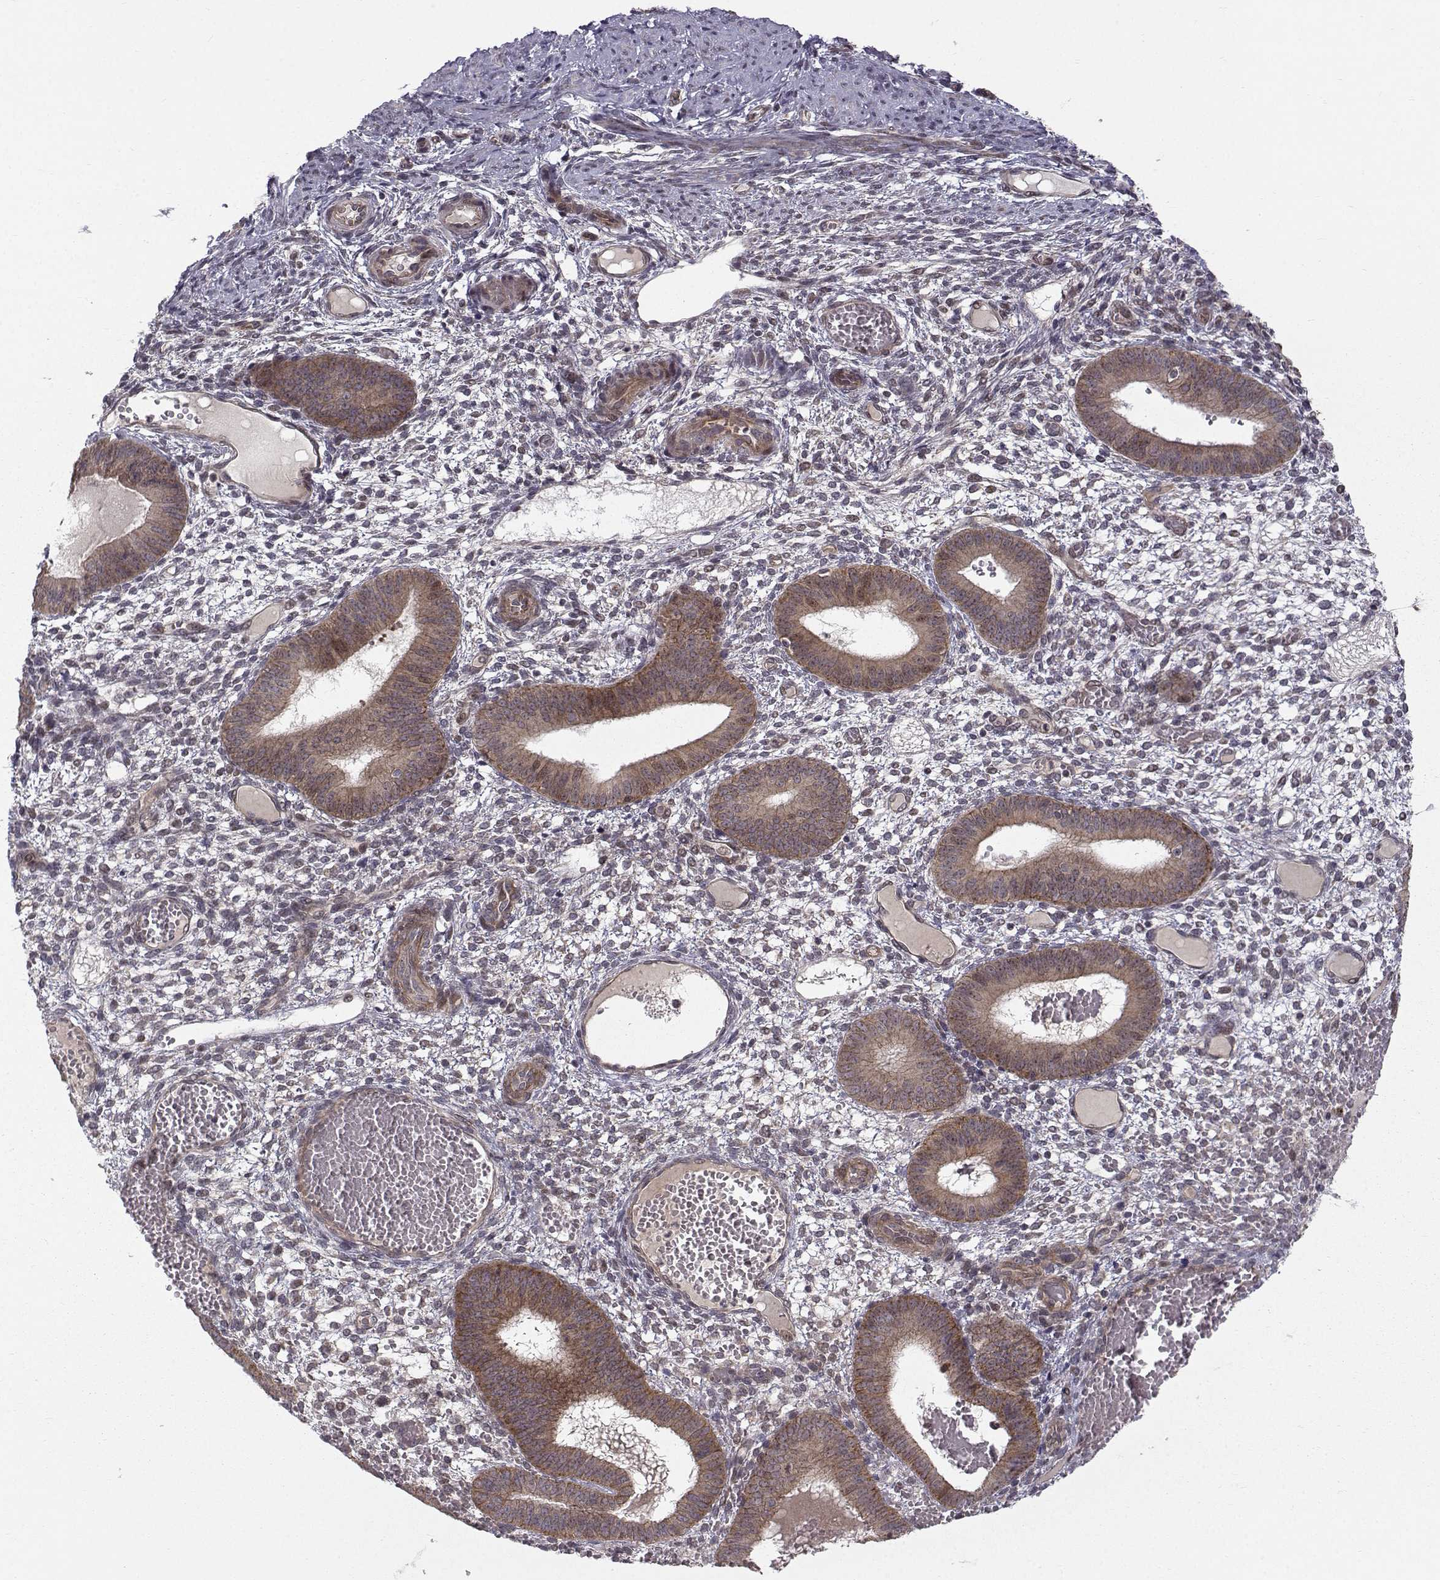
{"staining": {"intensity": "negative", "quantity": "none", "location": "none"}, "tissue": "endometrium", "cell_type": "Cells in endometrial stroma", "image_type": "normal", "snomed": [{"axis": "morphology", "description": "Normal tissue, NOS"}, {"axis": "topography", "description": "Endometrium"}], "caption": "Human endometrium stained for a protein using immunohistochemistry (IHC) exhibits no expression in cells in endometrial stroma.", "gene": "APC", "patient": {"sex": "female", "age": 42}}